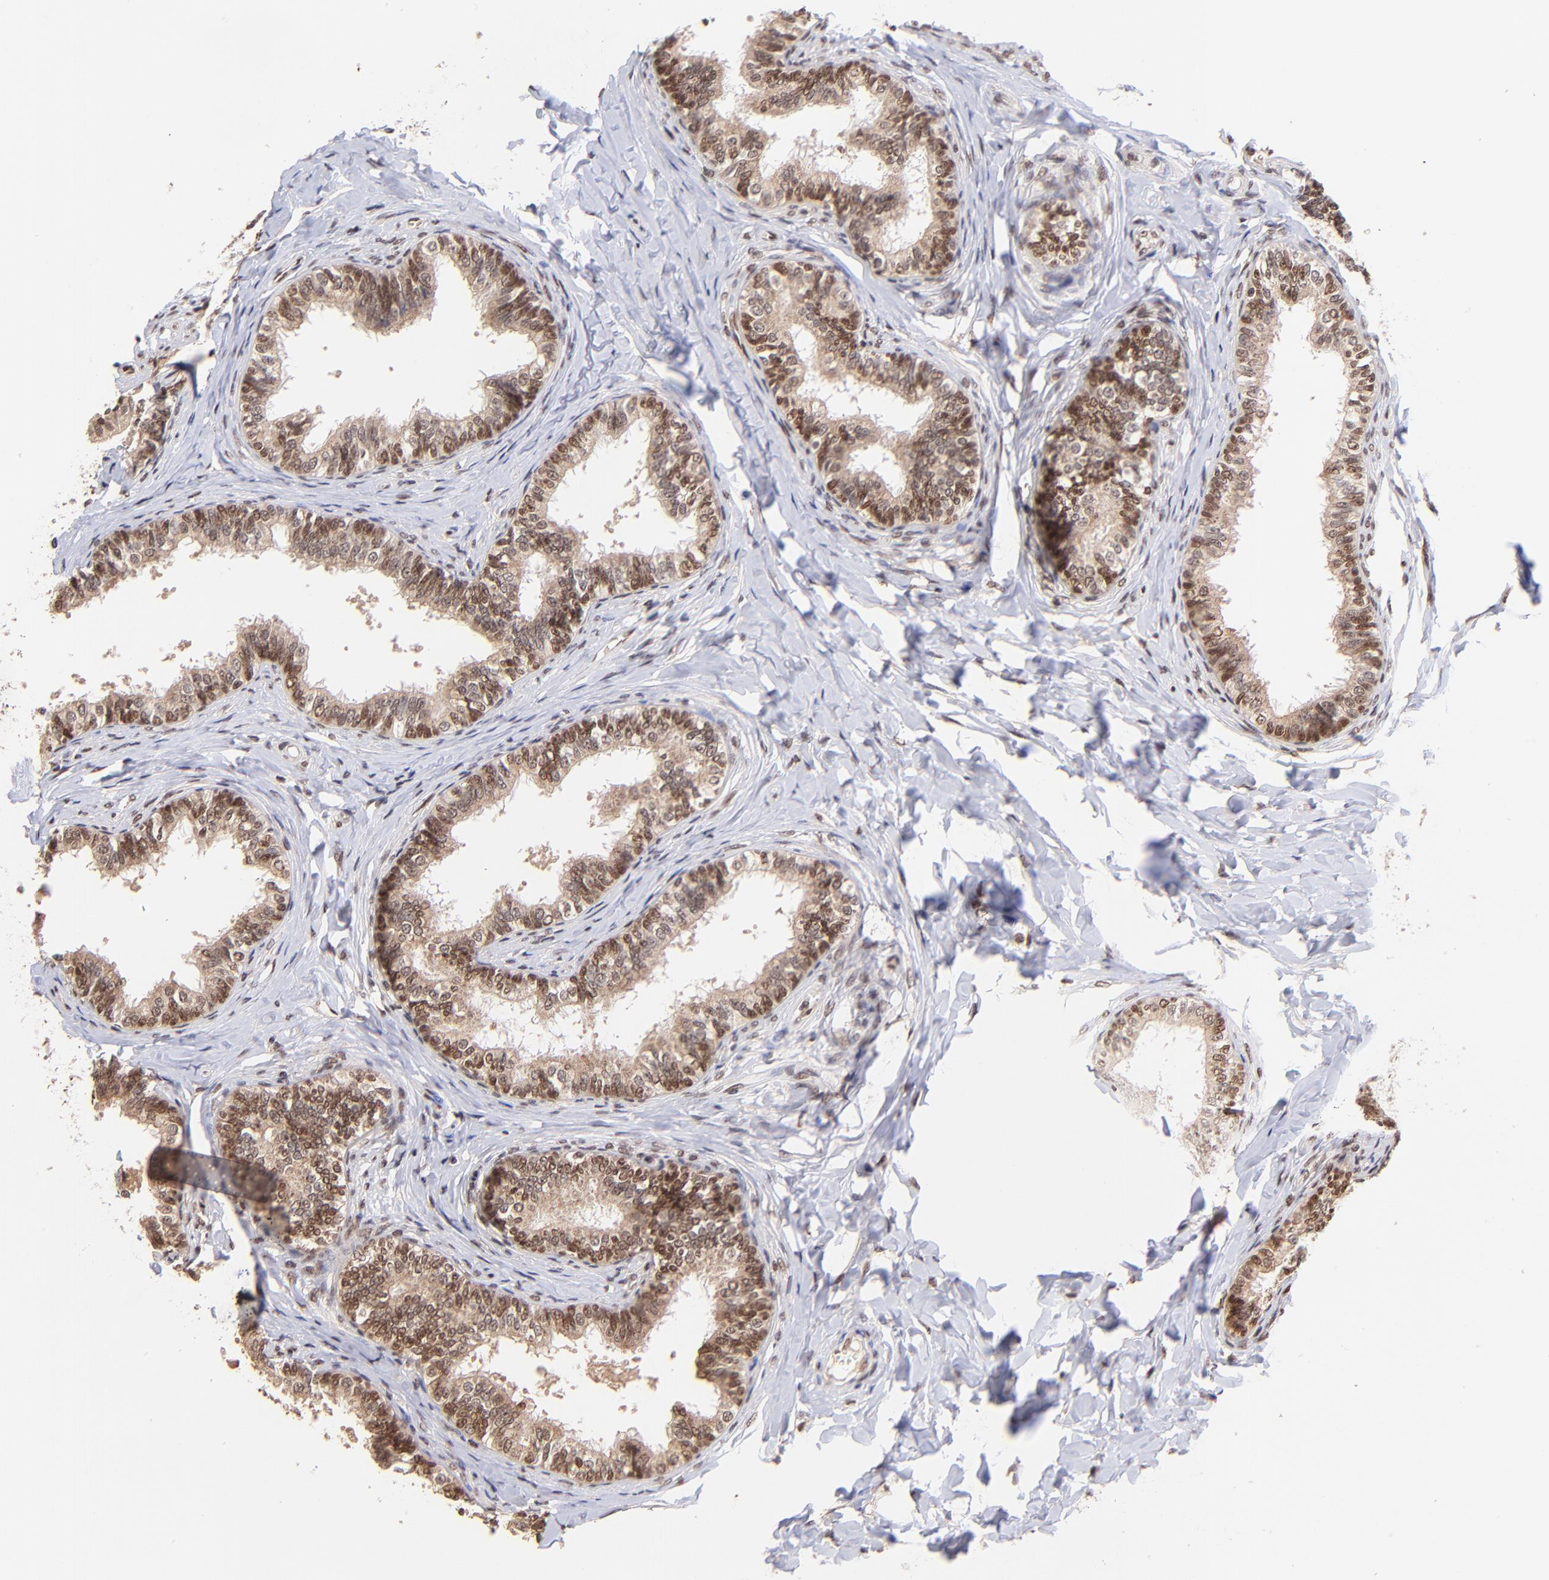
{"staining": {"intensity": "moderate", "quantity": ">75%", "location": "cytoplasmic/membranous,nuclear"}, "tissue": "epididymis", "cell_type": "Glandular cells", "image_type": "normal", "snomed": [{"axis": "morphology", "description": "Normal tissue, NOS"}, {"axis": "topography", "description": "Epididymis"}], "caption": "DAB (3,3'-diaminobenzidine) immunohistochemical staining of normal human epididymis exhibits moderate cytoplasmic/membranous,nuclear protein staining in approximately >75% of glandular cells.", "gene": "WDR25", "patient": {"sex": "male", "age": 26}}